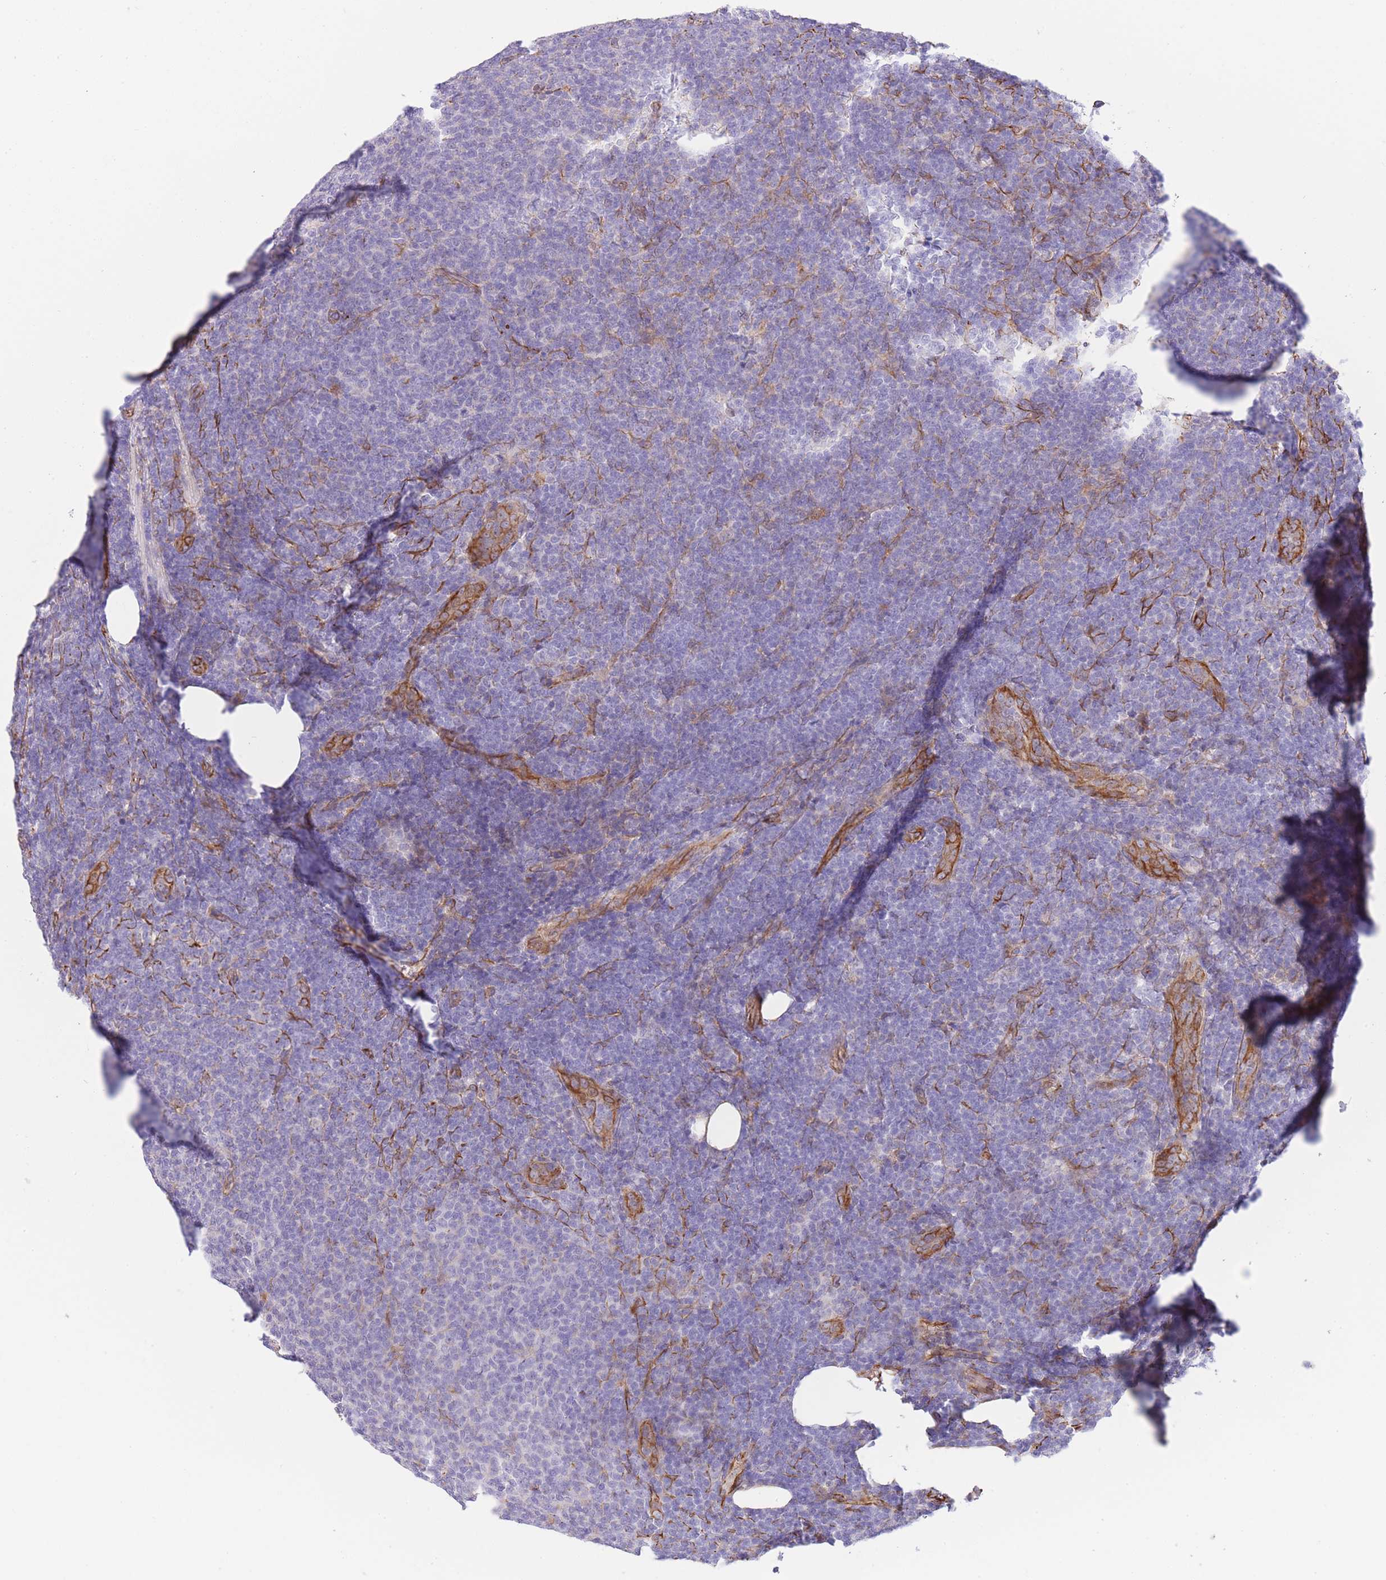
{"staining": {"intensity": "negative", "quantity": "none", "location": "none"}, "tissue": "lymphoma", "cell_type": "Tumor cells", "image_type": "cancer", "snomed": [{"axis": "morphology", "description": "Malignant lymphoma, non-Hodgkin's type, Low grade"}, {"axis": "topography", "description": "Lymph node"}], "caption": "Malignant lymphoma, non-Hodgkin's type (low-grade) stained for a protein using immunohistochemistry (IHC) demonstrates no expression tumor cells.", "gene": "ECPAS", "patient": {"sex": "male", "age": 66}}